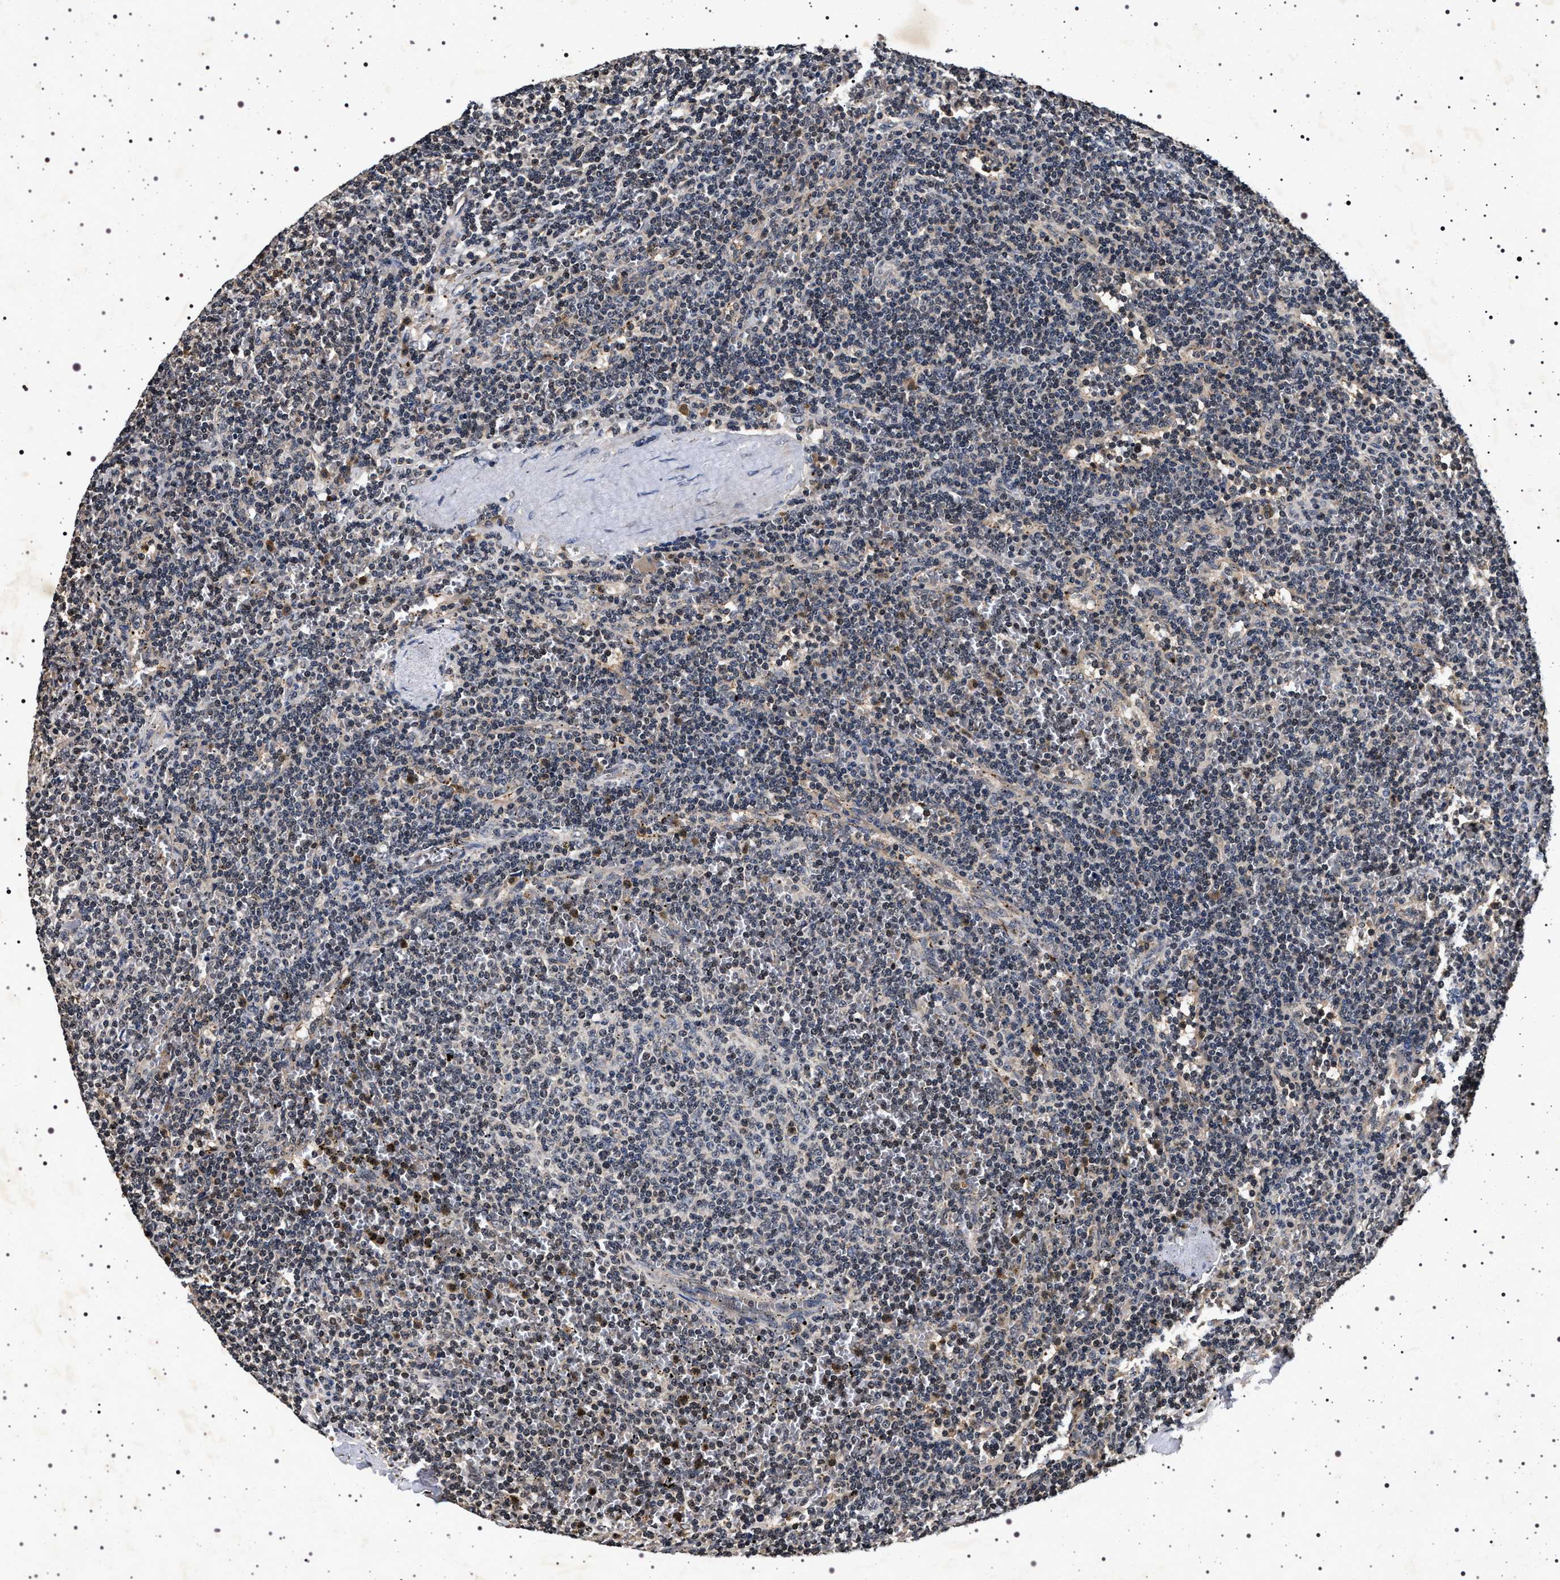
{"staining": {"intensity": "negative", "quantity": "none", "location": "none"}, "tissue": "lymphoma", "cell_type": "Tumor cells", "image_type": "cancer", "snomed": [{"axis": "morphology", "description": "Malignant lymphoma, non-Hodgkin's type, Low grade"}, {"axis": "topography", "description": "Spleen"}], "caption": "This is a histopathology image of immunohistochemistry (IHC) staining of lymphoma, which shows no staining in tumor cells.", "gene": "CDKN1B", "patient": {"sex": "female", "age": 50}}